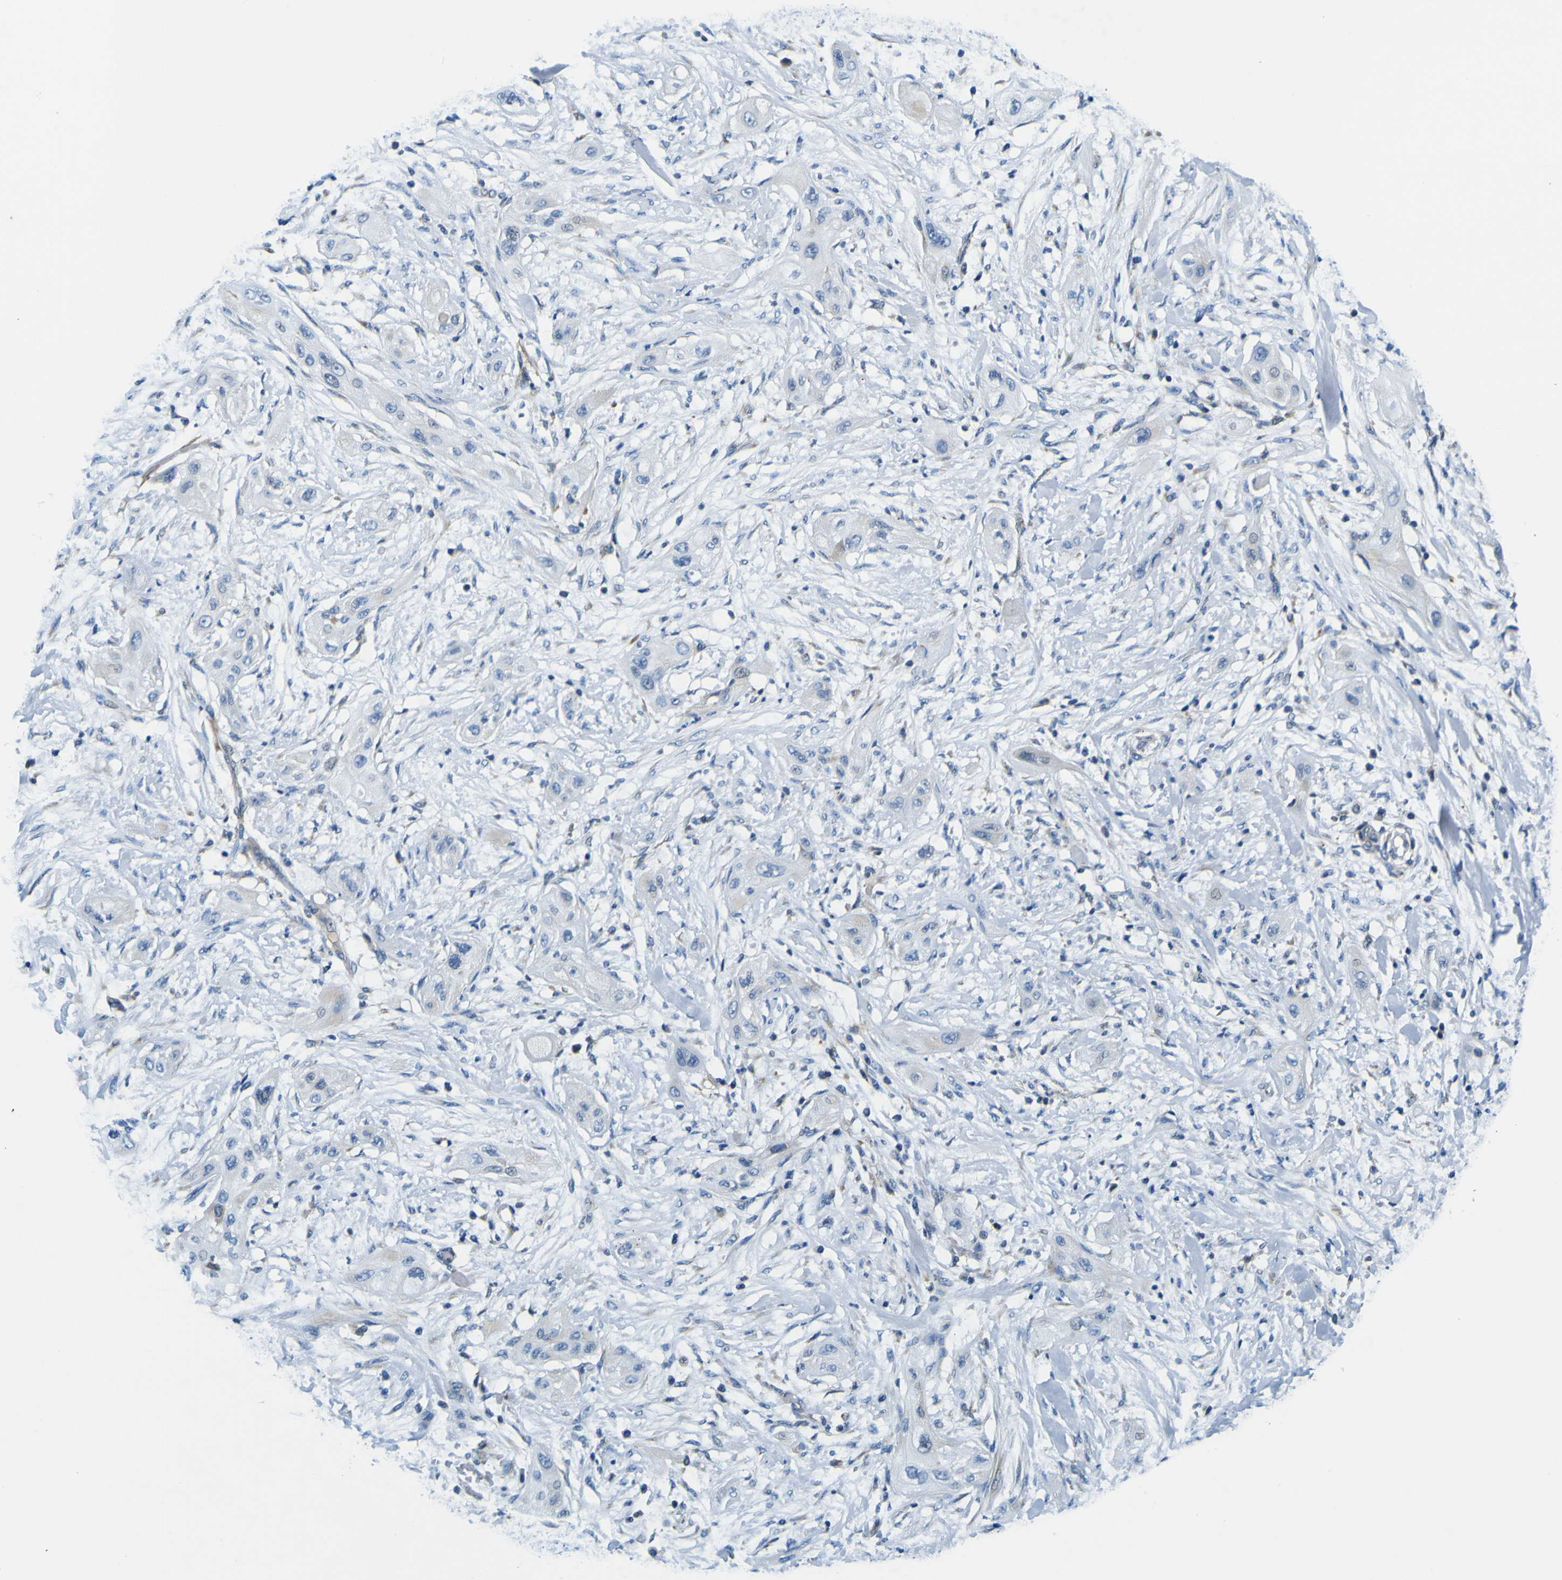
{"staining": {"intensity": "negative", "quantity": "none", "location": "none"}, "tissue": "lung cancer", "cell_type": "Tumor cells", "image_type": "cancer", "snomed": [{"axis": "morphology", "description": "Squamous cell carcinoma, NOS"}, {"axis": "topography", "description": "Lung"}], "caption": "The photomicrograph exhibits no significant staining in tumor cells of squamous cell carcinoma (lung).", "gene": "NLRP3", "patient": {"sex": "female", "age": 47}}